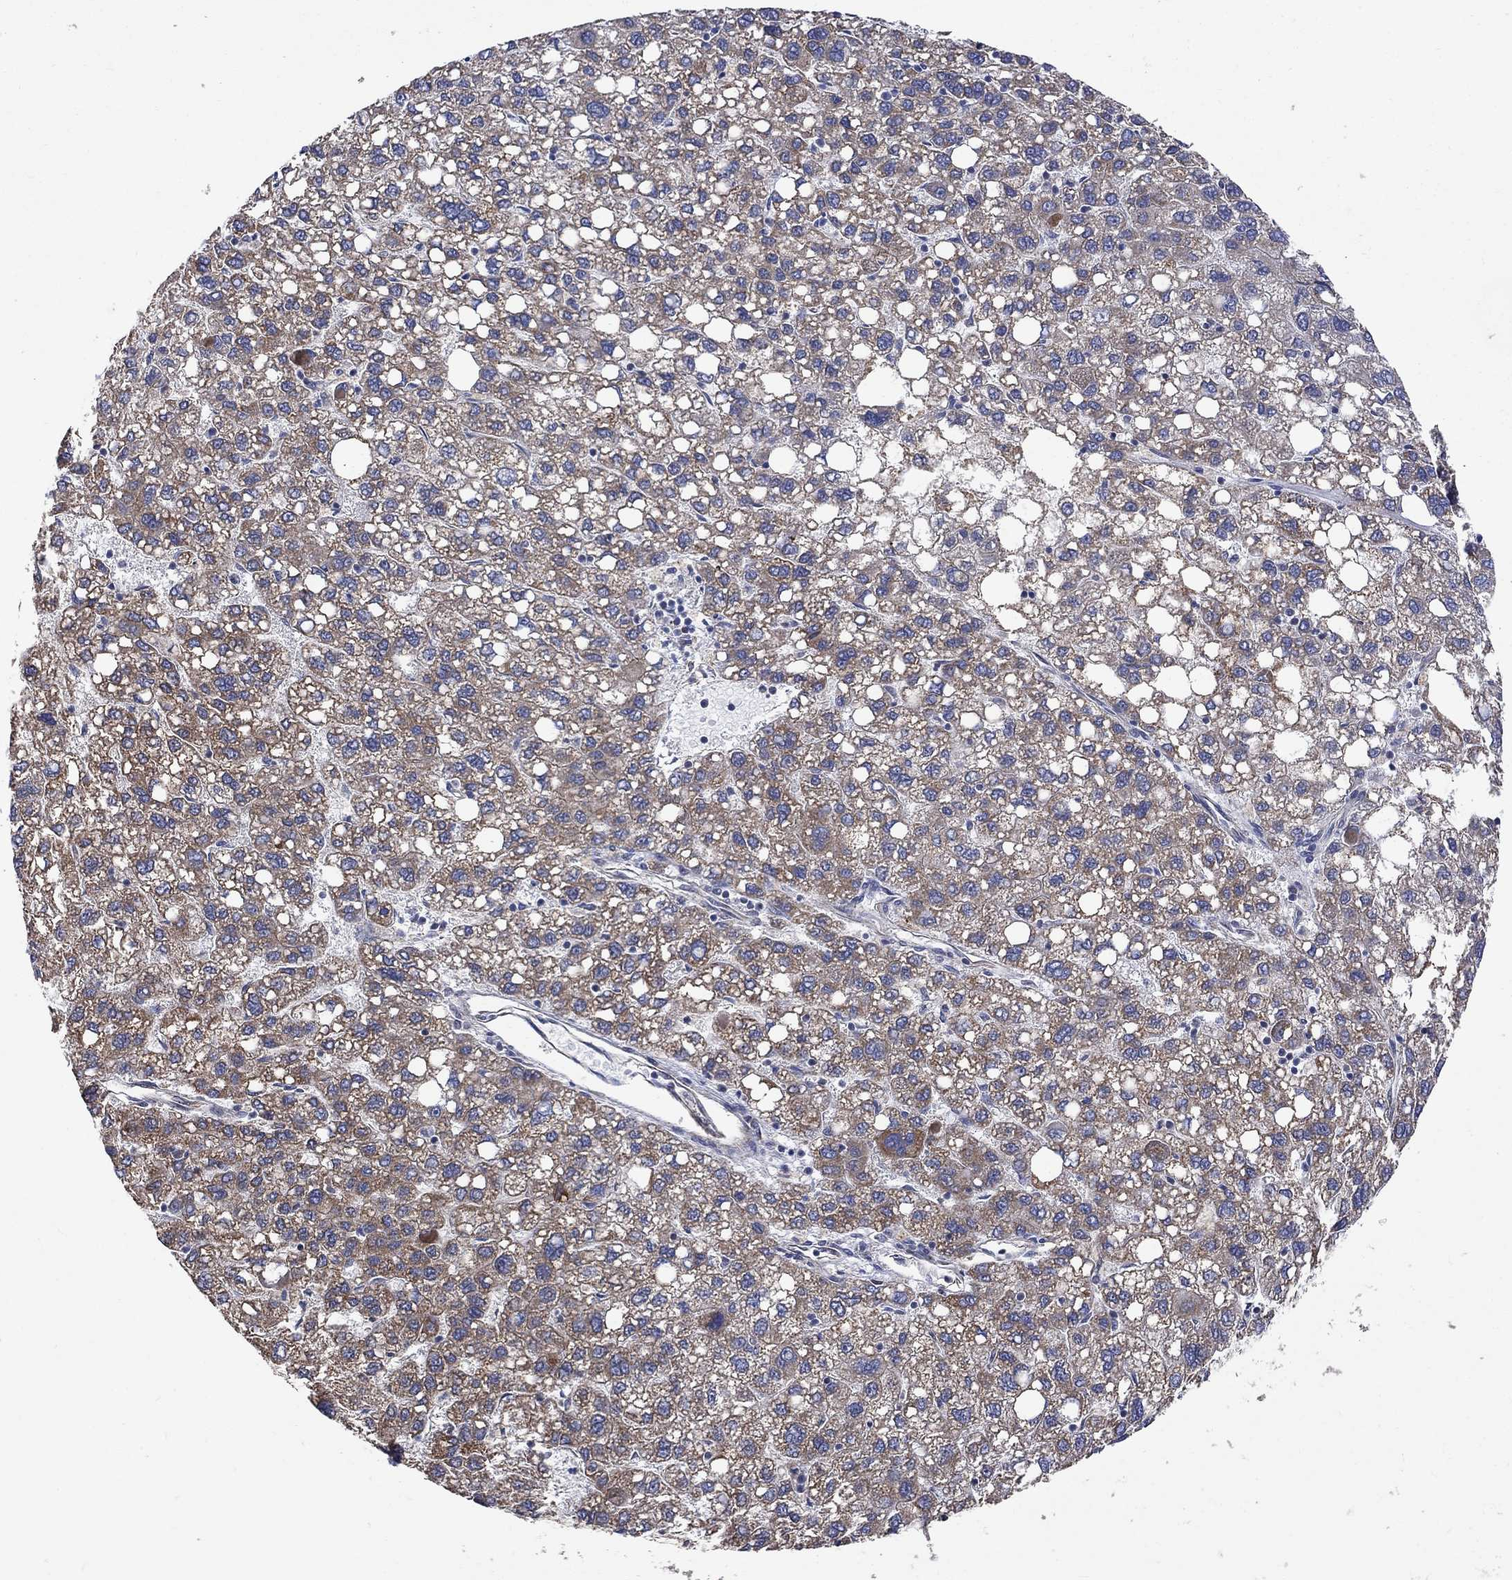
{"staining": {"intensity": "moderate", "quantity": ">75%", "location": "cytoplasmic/membranous"}, "tissue": "liver cancer", "cell_type": "Tumor cells", "image_type": "cancer", "snomed": [{"axis": "morphology", "description": "Carcinoma, Hepatocellular, NOS"}, {"axis": "topography", "description": "Liver"}], "caption": "Tumor cells demonstrate medium levels of moderate cytoplasmic/membranous positivity in about >75% of cells in liver cancer.", "gene": "ANKRA2", "patient": {"sex": "female", "age": 82}}